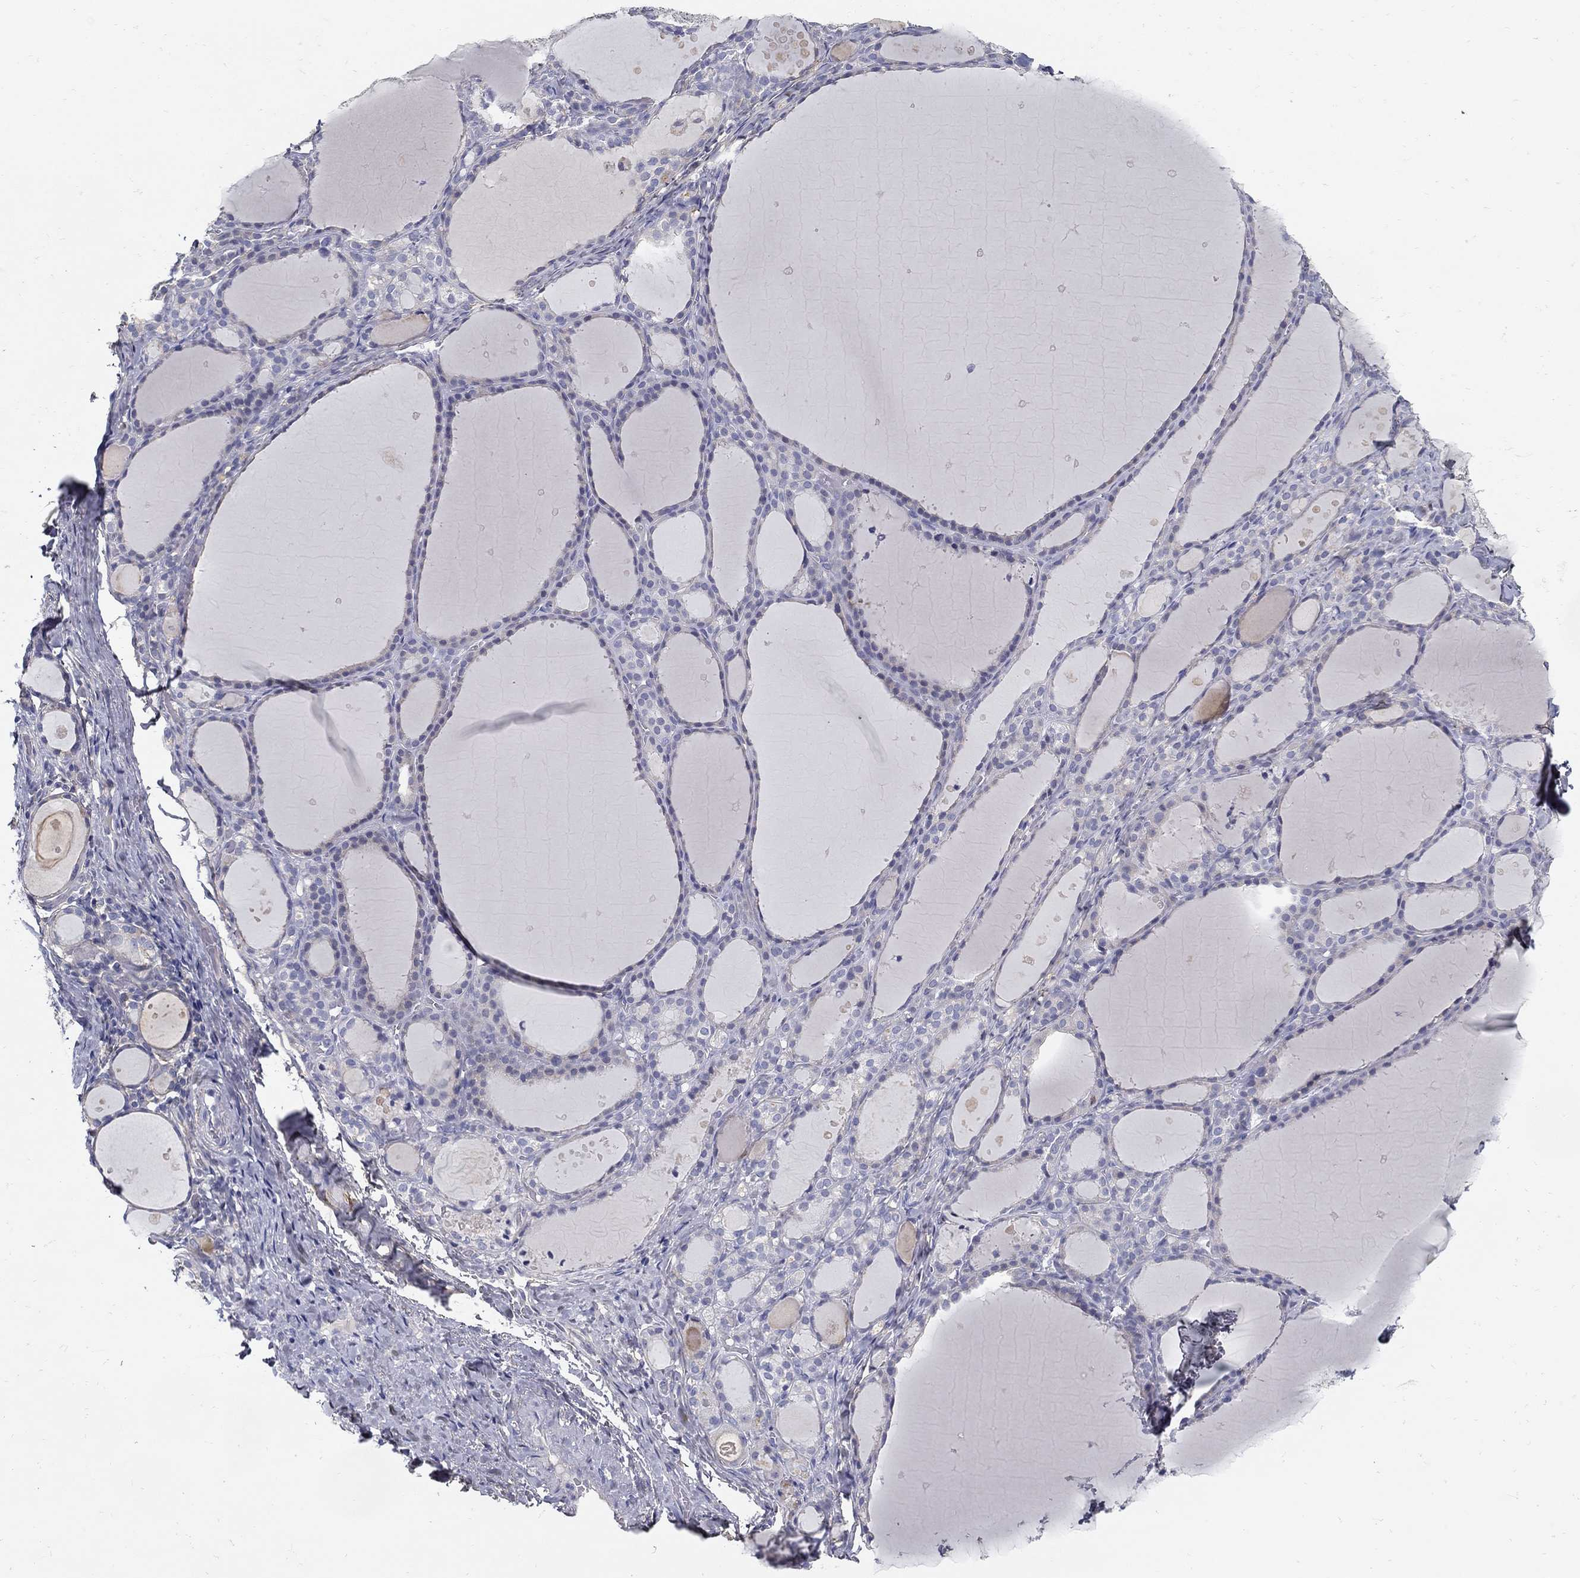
{"staining": {"intensity": "negative", "quantity": "none", "location": "none"}, "tissue": "thyroid gland", "cell_type": "Glandular cells", "image_type": "normal", "snomed": [{"axis": "morphology", "description": "Normal tissue, NOS"}, {"axis": "topography", "description": "Thyroid gland"}], "caption": "The photomicrograph demonstrates no significant staining in glandular cells of thyroid gland.", "gene": "TGFBI", "patient": {"sex": "male", "age": 68}}